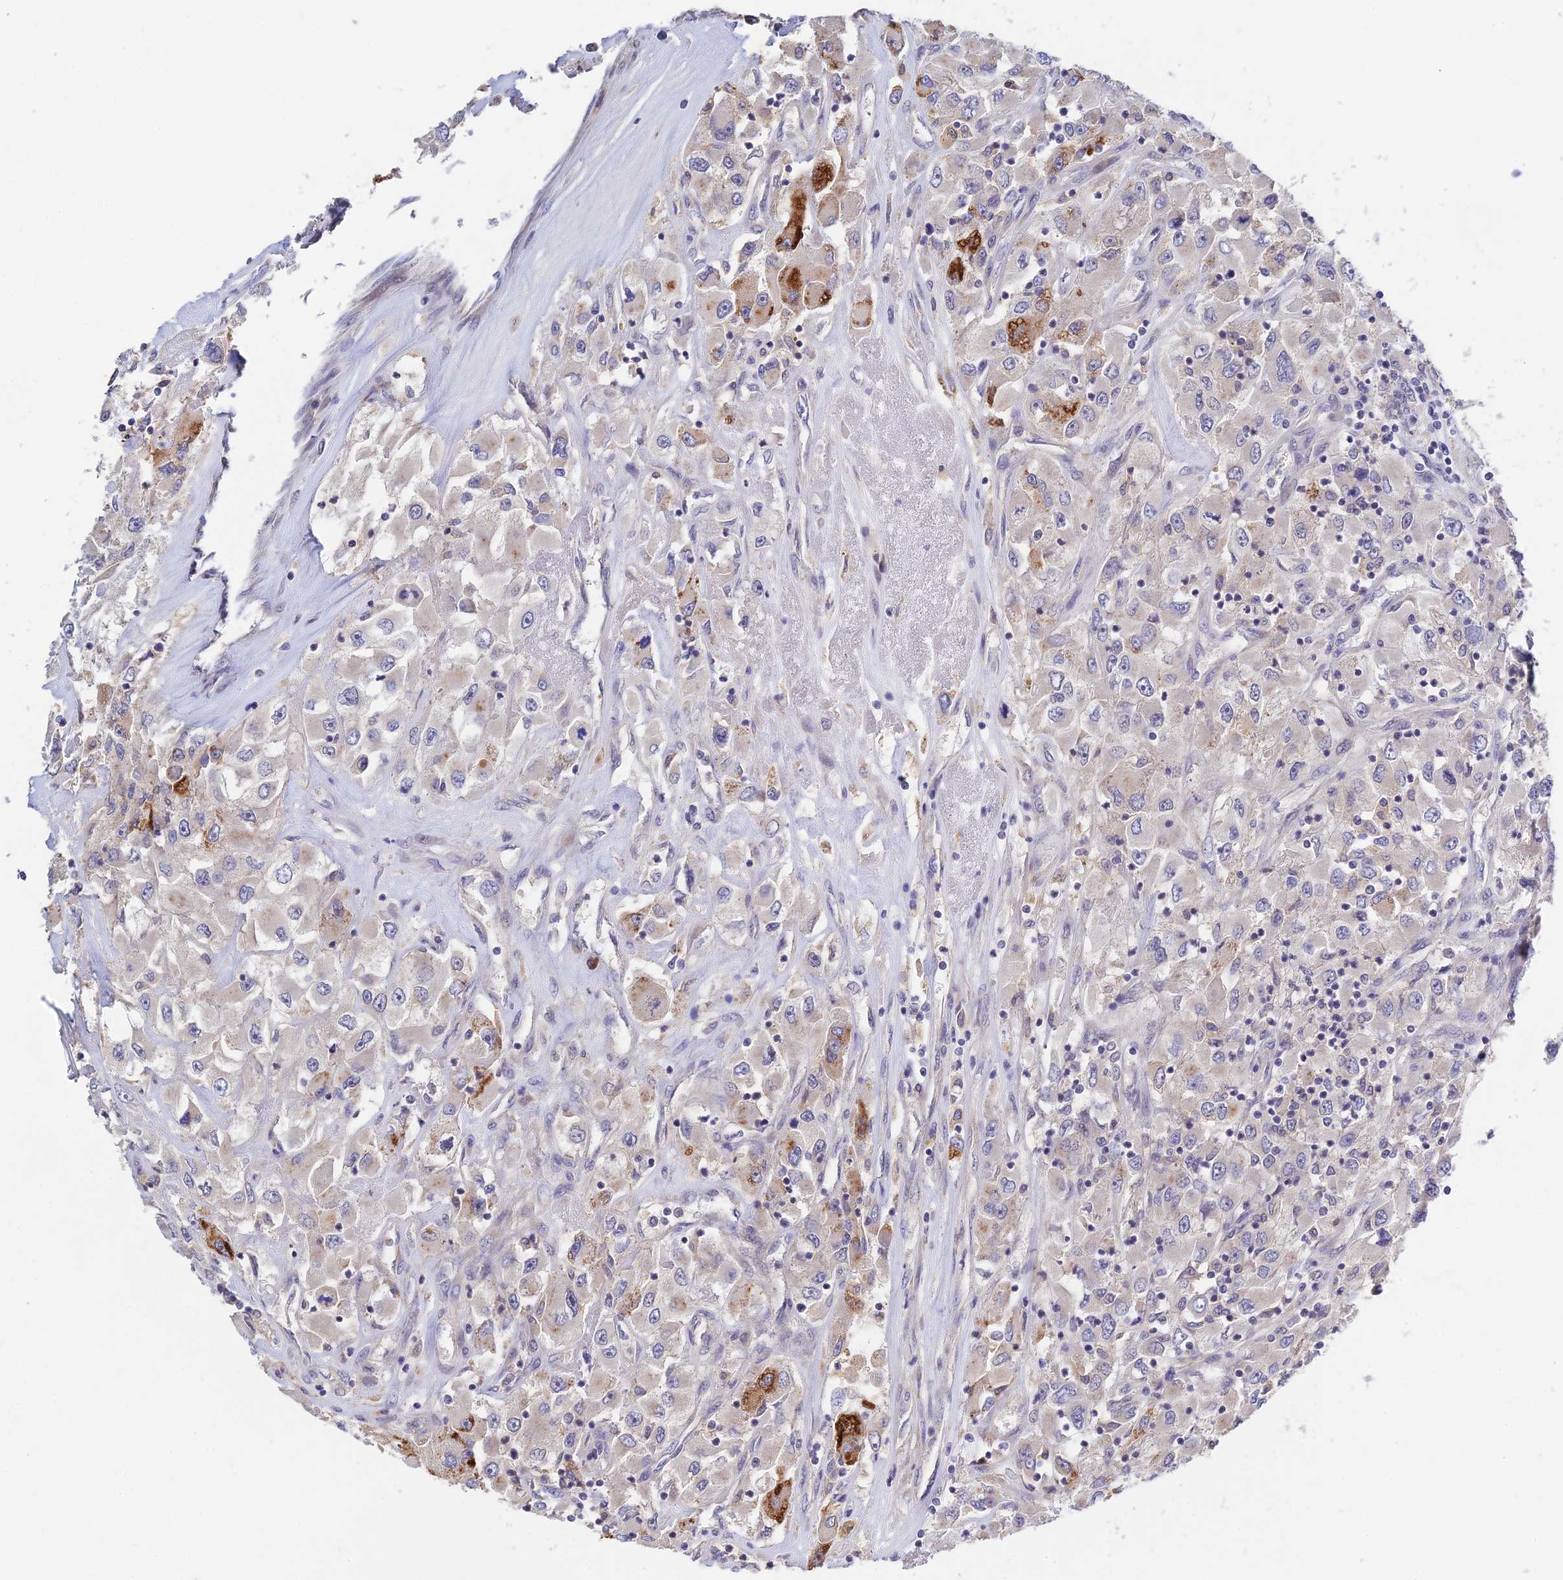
{"staining": {"intensity": "strong", "quantity": "<25%", "location": "cytoplasmic/membranous"}, "tissue": "renal cancer", "cell_type": "Tumor cells", "image_type": "cancer", "snomed": [{"axis": "morphology", "description": "Adenocarcinoma, NOS"}, {"axis": "topography", "description": "Kidney"}], "caption": "The histopathology image shows a brown stain indicating the presence of a protein in the cytoplasmic/membranous of tumor cells in adenocarcinoma (renal).", "gene": "CWH43", "patient": {"sex": "female", "age": 52}}